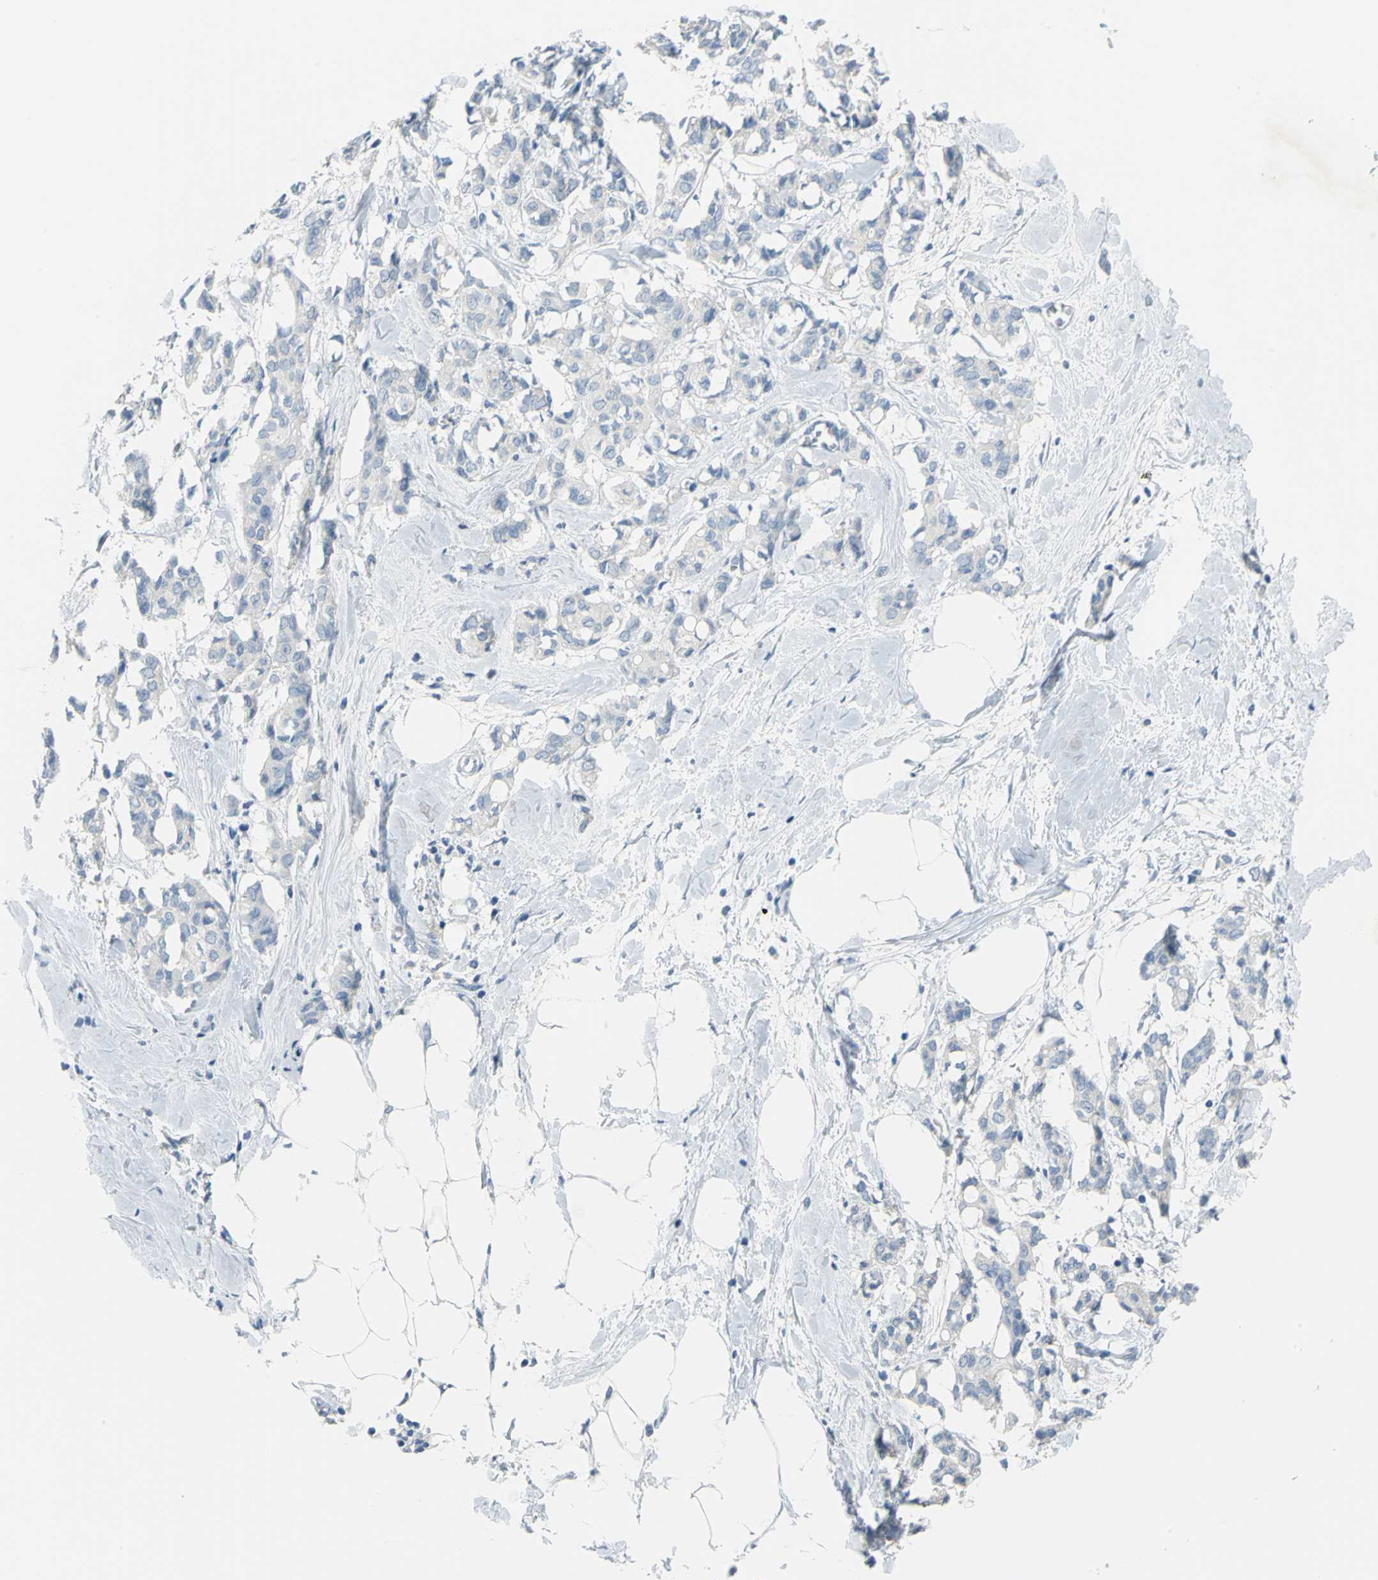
{"staining": {"intensity": "negative", "quantity": "none", "location": "none"}, "tissue": "breast cancer", "cell_type": "Tumor cells", "image_type": "cancer", "snomed": [{"axis": "morphology", "description": "Duct carcinoma"}, {"axis": "topography", "description": "Breast"}], "caption": "Tumor cells are negative for protein expression in human breast cancer (intraductal carcinoma).", "gene": "PKLR", "patient": {"sex": "female", "age": 84}}